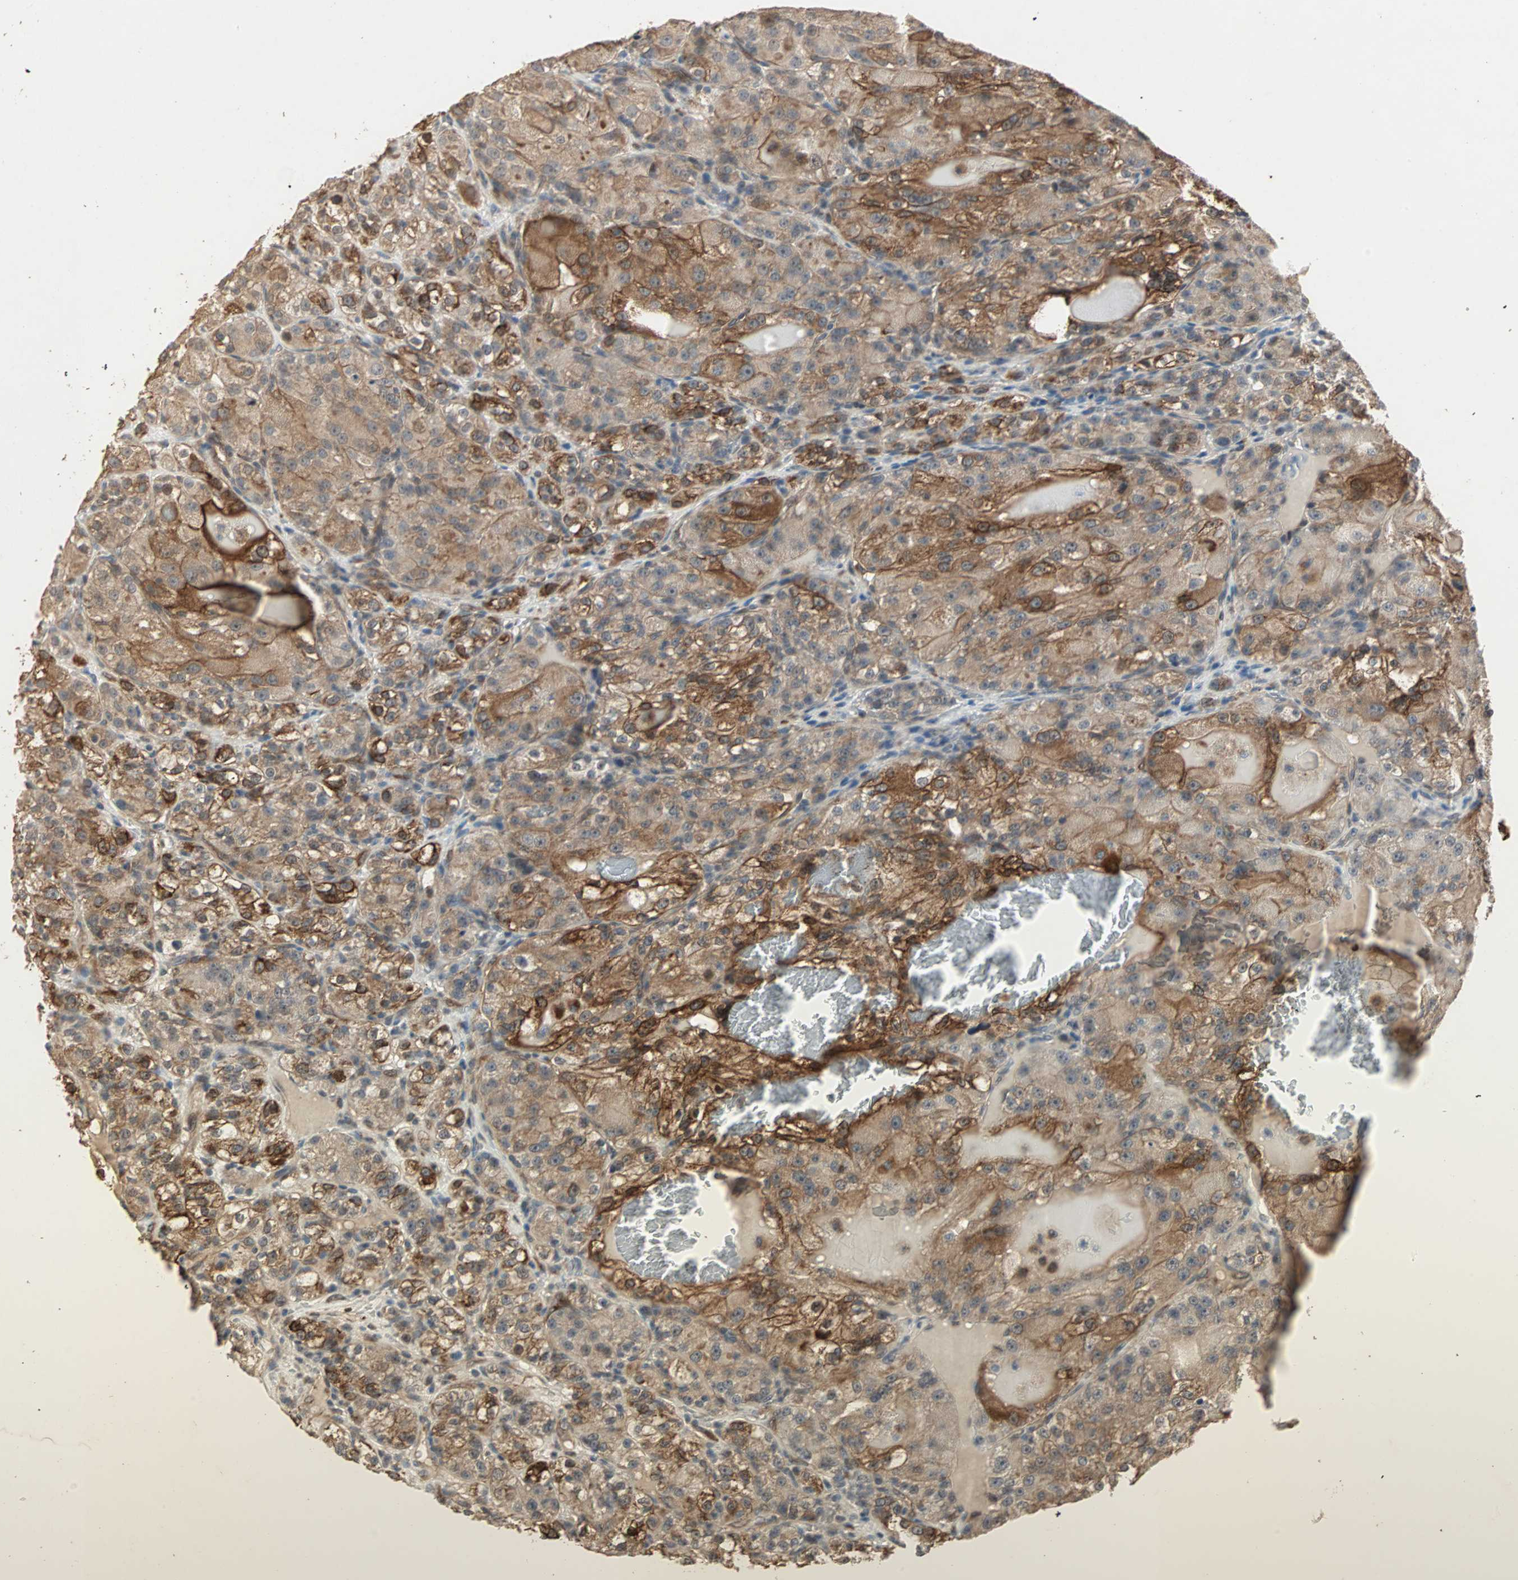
{"staining": {"intensity": "strong", "quantity": ">75%", "location": "cytoplasmic/membranous"}, "tissue": "renal cancer", "cell_type": "Tumor cells", "image_type": "cancer", "snomed": [{"axis": "morphology", "description": "Normal tissue, NOS"}, {"axis": "morphology", "description": "Adenocarcinoma, NOS"}, {"axis": "topography", "description": "Kidney"}], "caption": "Renal cancer (adenocarcinoma) stained for a protein (brown) reveals strong cytoplasmic/membranous positive expression in approximately >75% of tumor cells.", "gene": "TRPV4", "patient": {"sex": "male", "age": 61}}